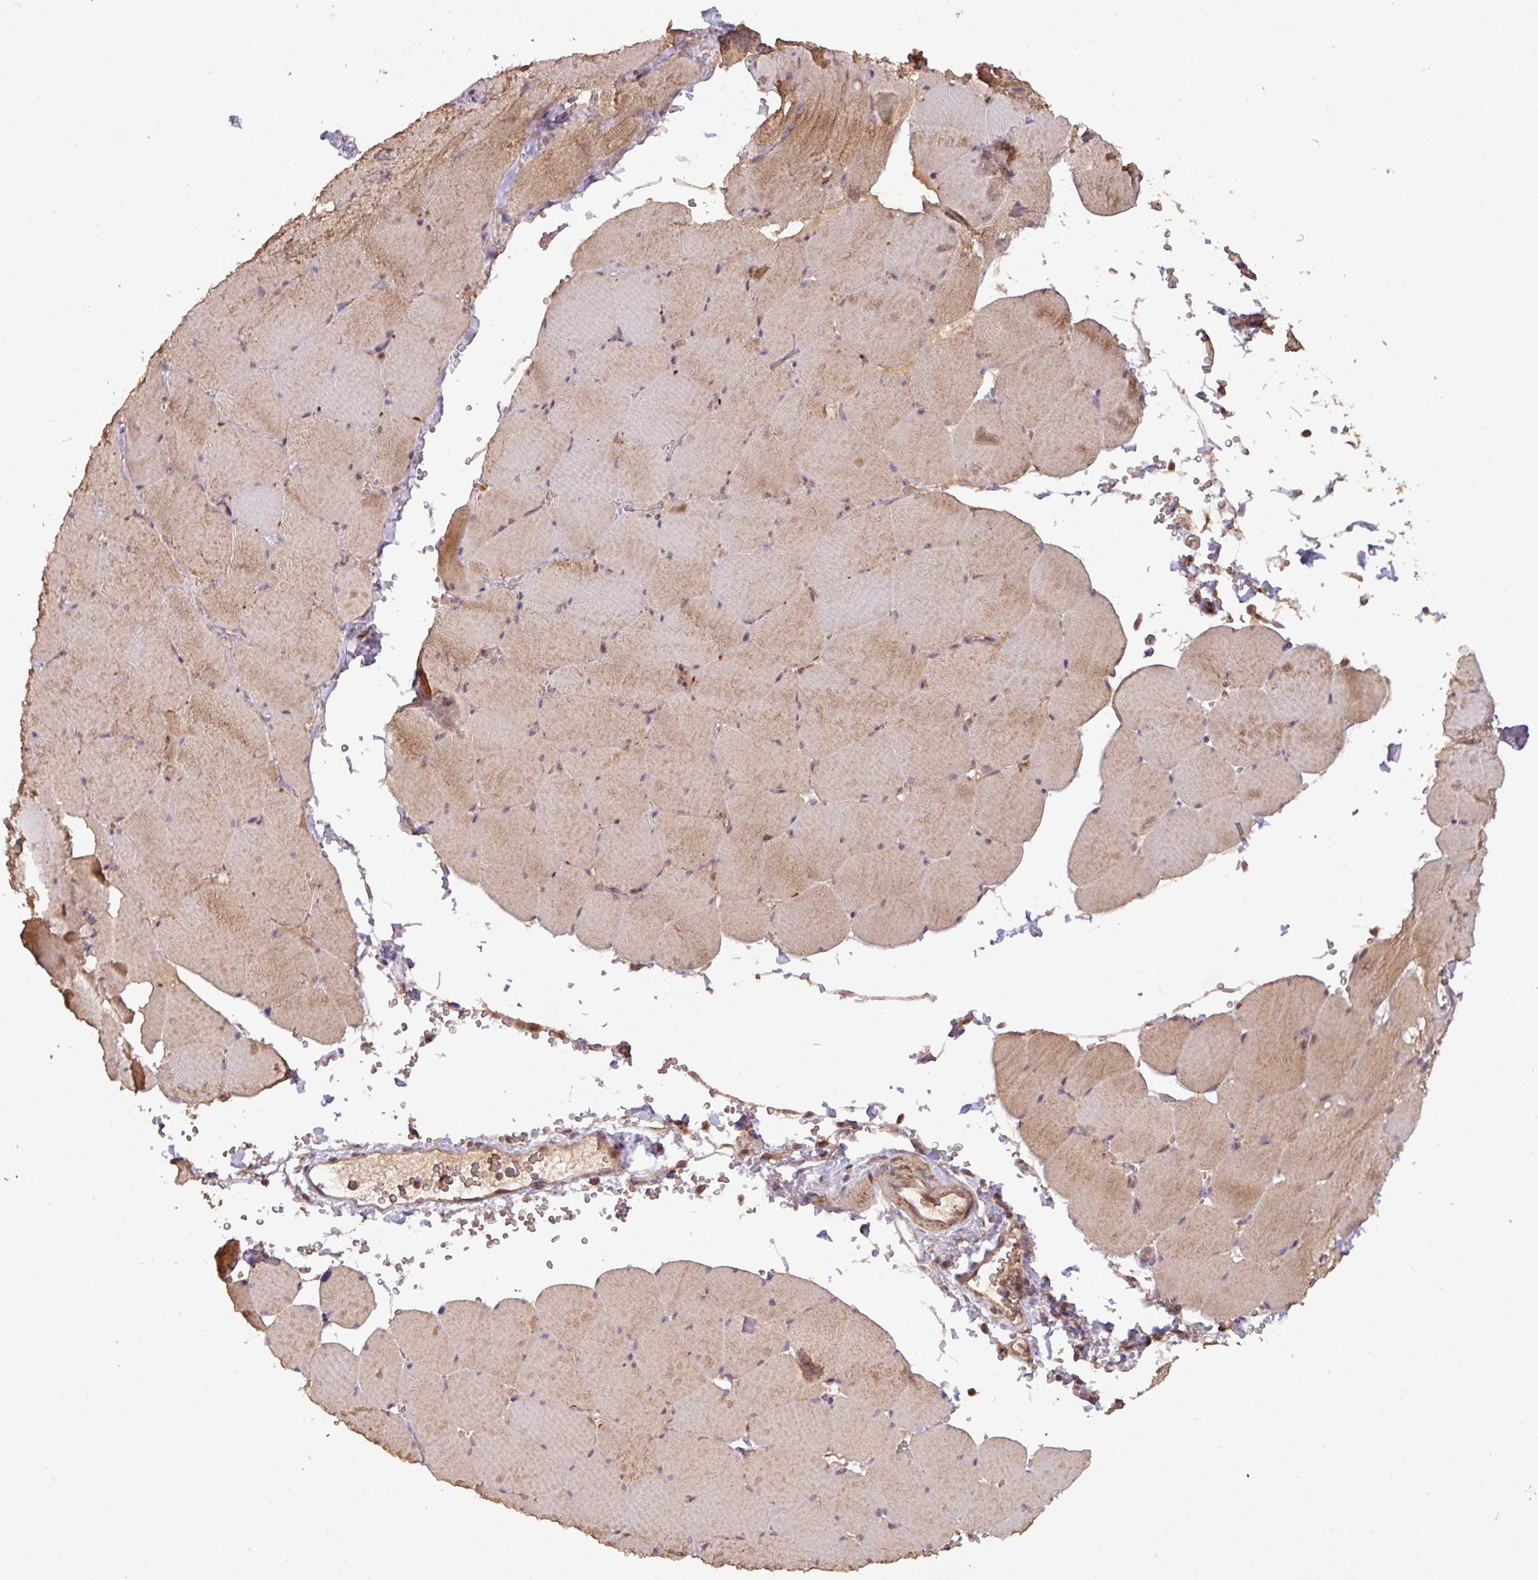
{"staining": {"intensity": "moderate", "quantity": "25%-75%", "location": "cytoplasmic/membranous"}, "tissue": "skeletal muscle", "cell_type": "Myocytes", "image_type": "normal", "snomed": [{"axis": "morphology", "description": "Normal tissue, NOS"}, {"axis": "topography", "description": "Skeletal muscle"}, {"axis": "topography", "description": "Head-Neck"}], "caption": "Myocytes exhibit moderate cytoplasmic/membranous expression in approximately 25%-75% of cells in unremarkable skeletal muscle.", "gene": "YPEL1", "patient": {"sex": "male", "age": 66}}